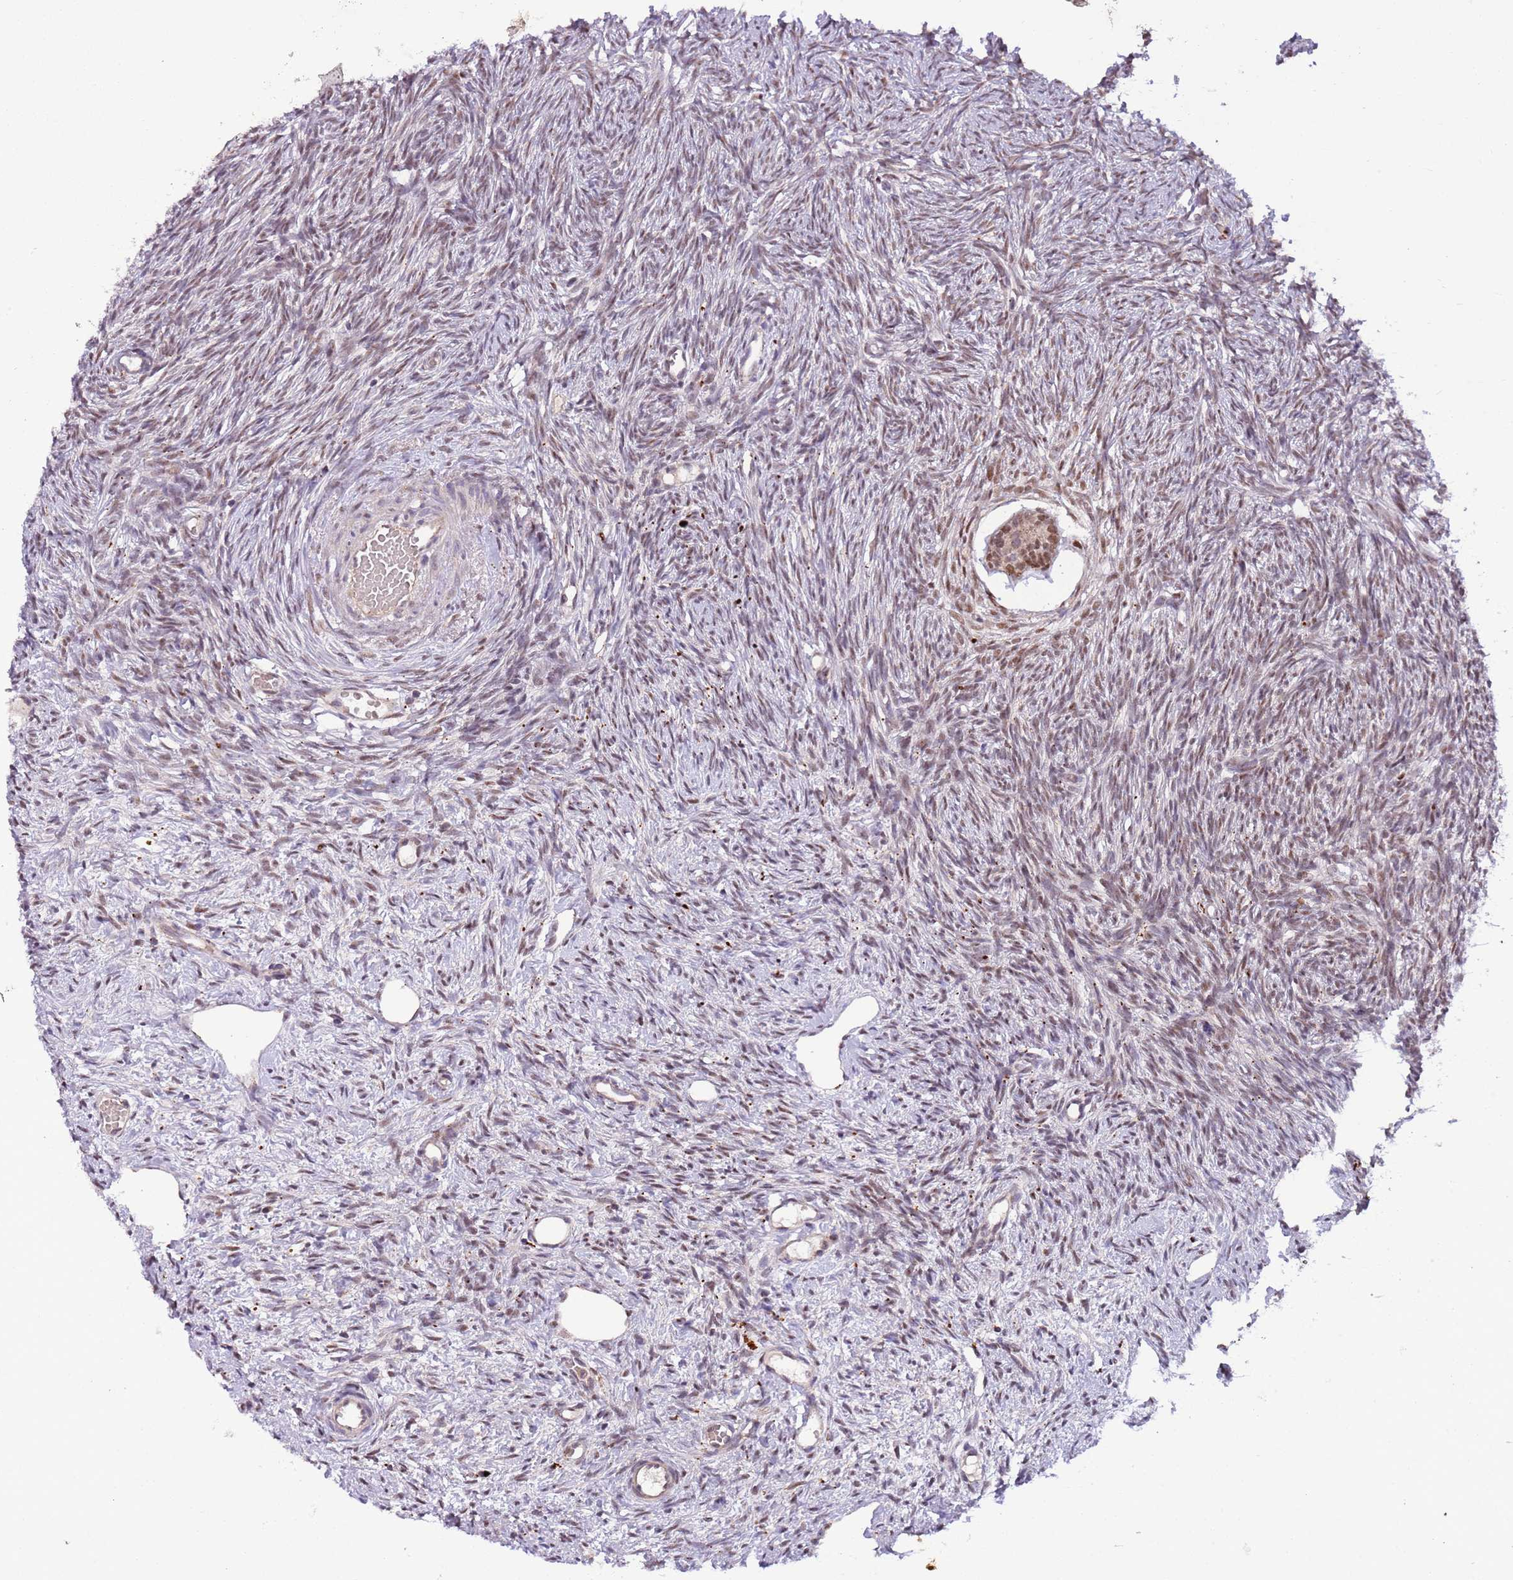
{"staining": {"intensity": "moderate", "quantity": ">75%", "location": "nuclear"}, "tissue": "ovary", "cell_type": "Follicle cells", "image_type": "normal", "snomed": [{"axis": "morphology", "description": "Normal tissue, NOS"}, {"axis": "topography", "description": "Ovary"}], "caption": "Follicle cells demonstrate moderate nuclear positivity in approximately >75% of cells in benign ovary. The staining is performed using DAB brown chromogen to label protein expression. The nuclei are counter-stained blue using hematoxylin.", "gene": "TRIM27", "patient": {"sex": "female", "age": 51}}